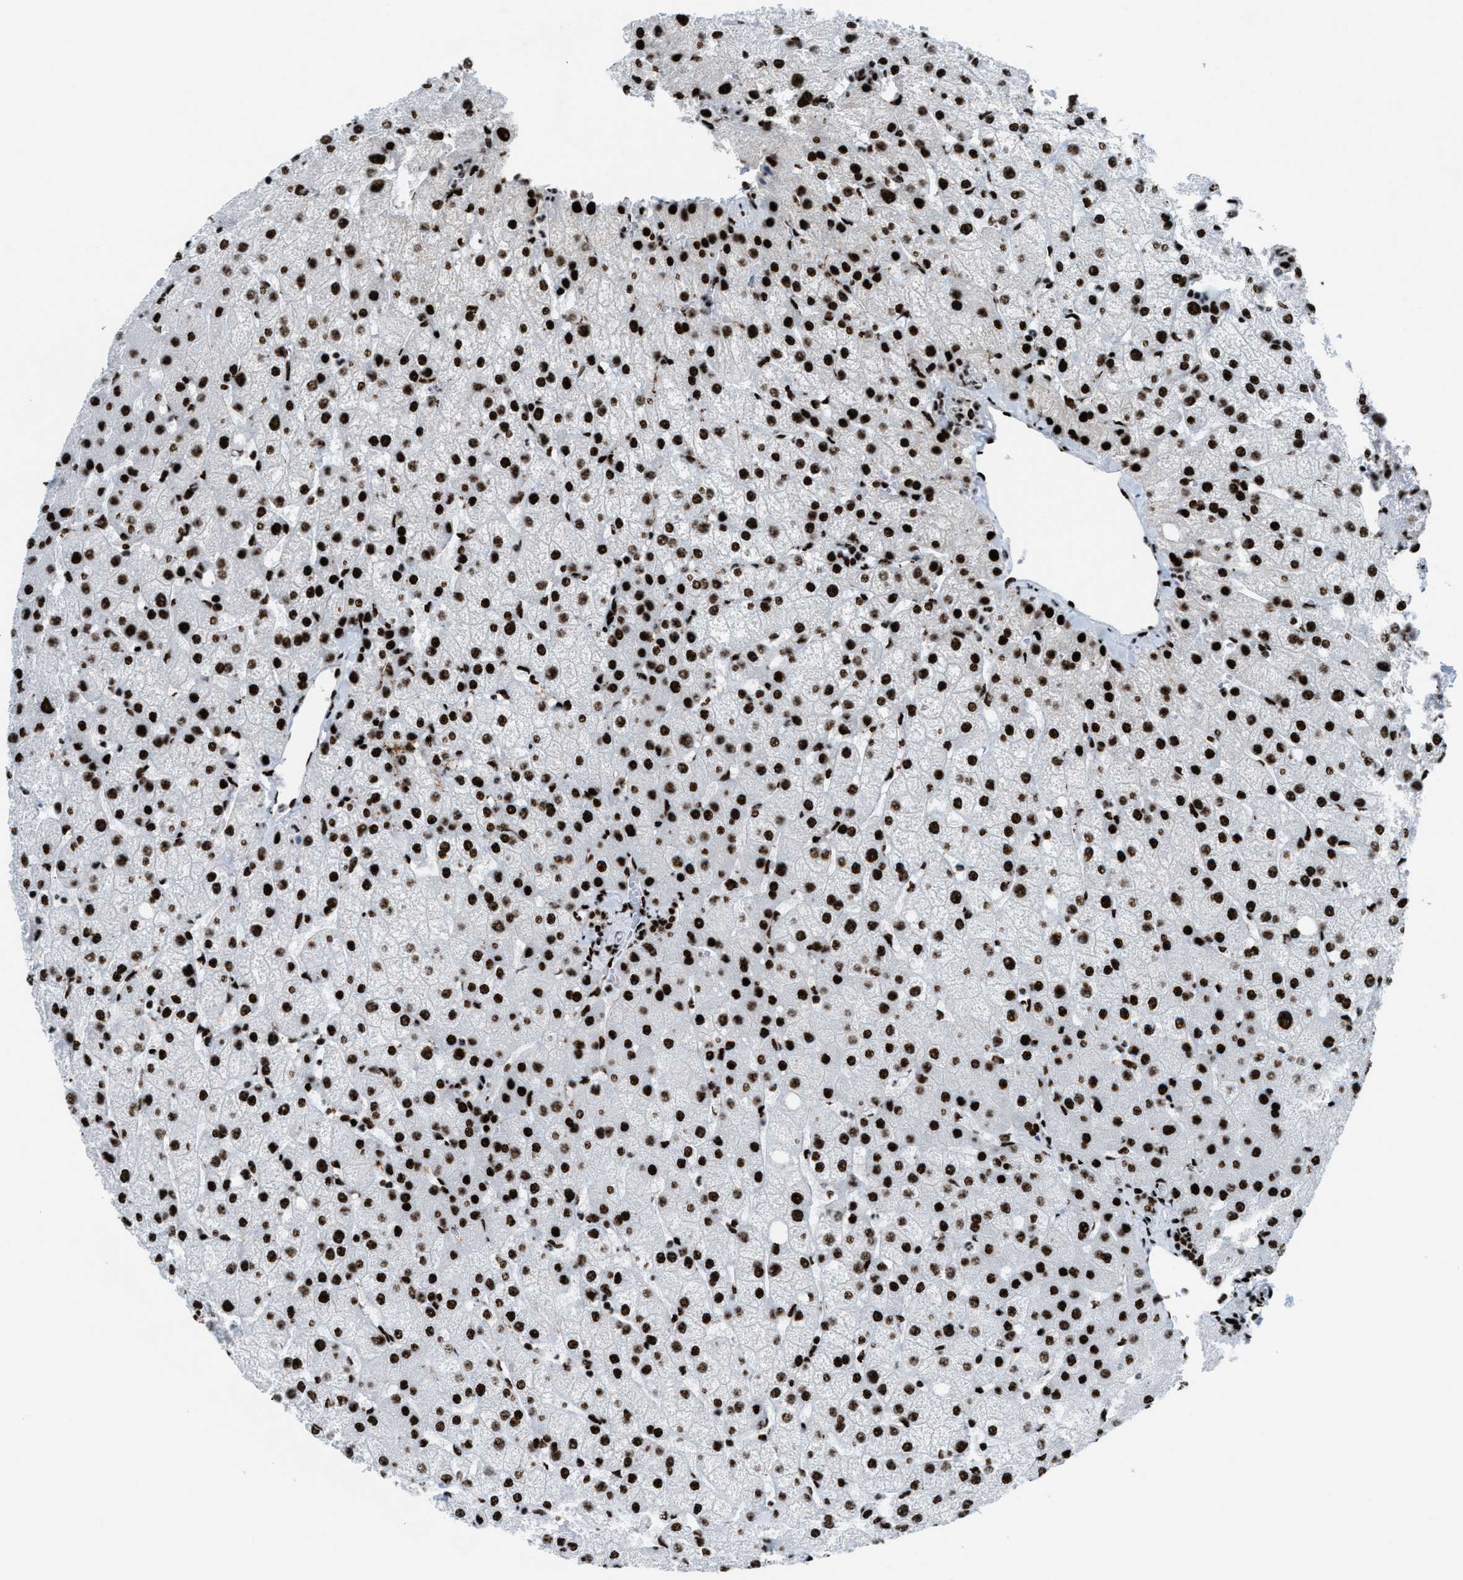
{"staining": {"intensity": "strong", "quantity": ">75%", "location": "nuclear"}, "tissue": "liver", "cell_type": "Cholangiocytes", "image_type": "normal", "snomed": [{"axis": "morphology", "description": "Normal tissue, NOS"}, {"axis": "topography", "description": "Liver"}], "caption": "Brown immunohistochemical staining in normal liver reveals strong nuclear staining in about >75% of cholangiocytes. (Stains: DAB (3,3'-diaminobenzidine) in brown, nuclei in blue, Microscopy: brightfield microscopy at high magnification).", "gene": "NONO", "patient": {"sex": "female", "age": 54}}